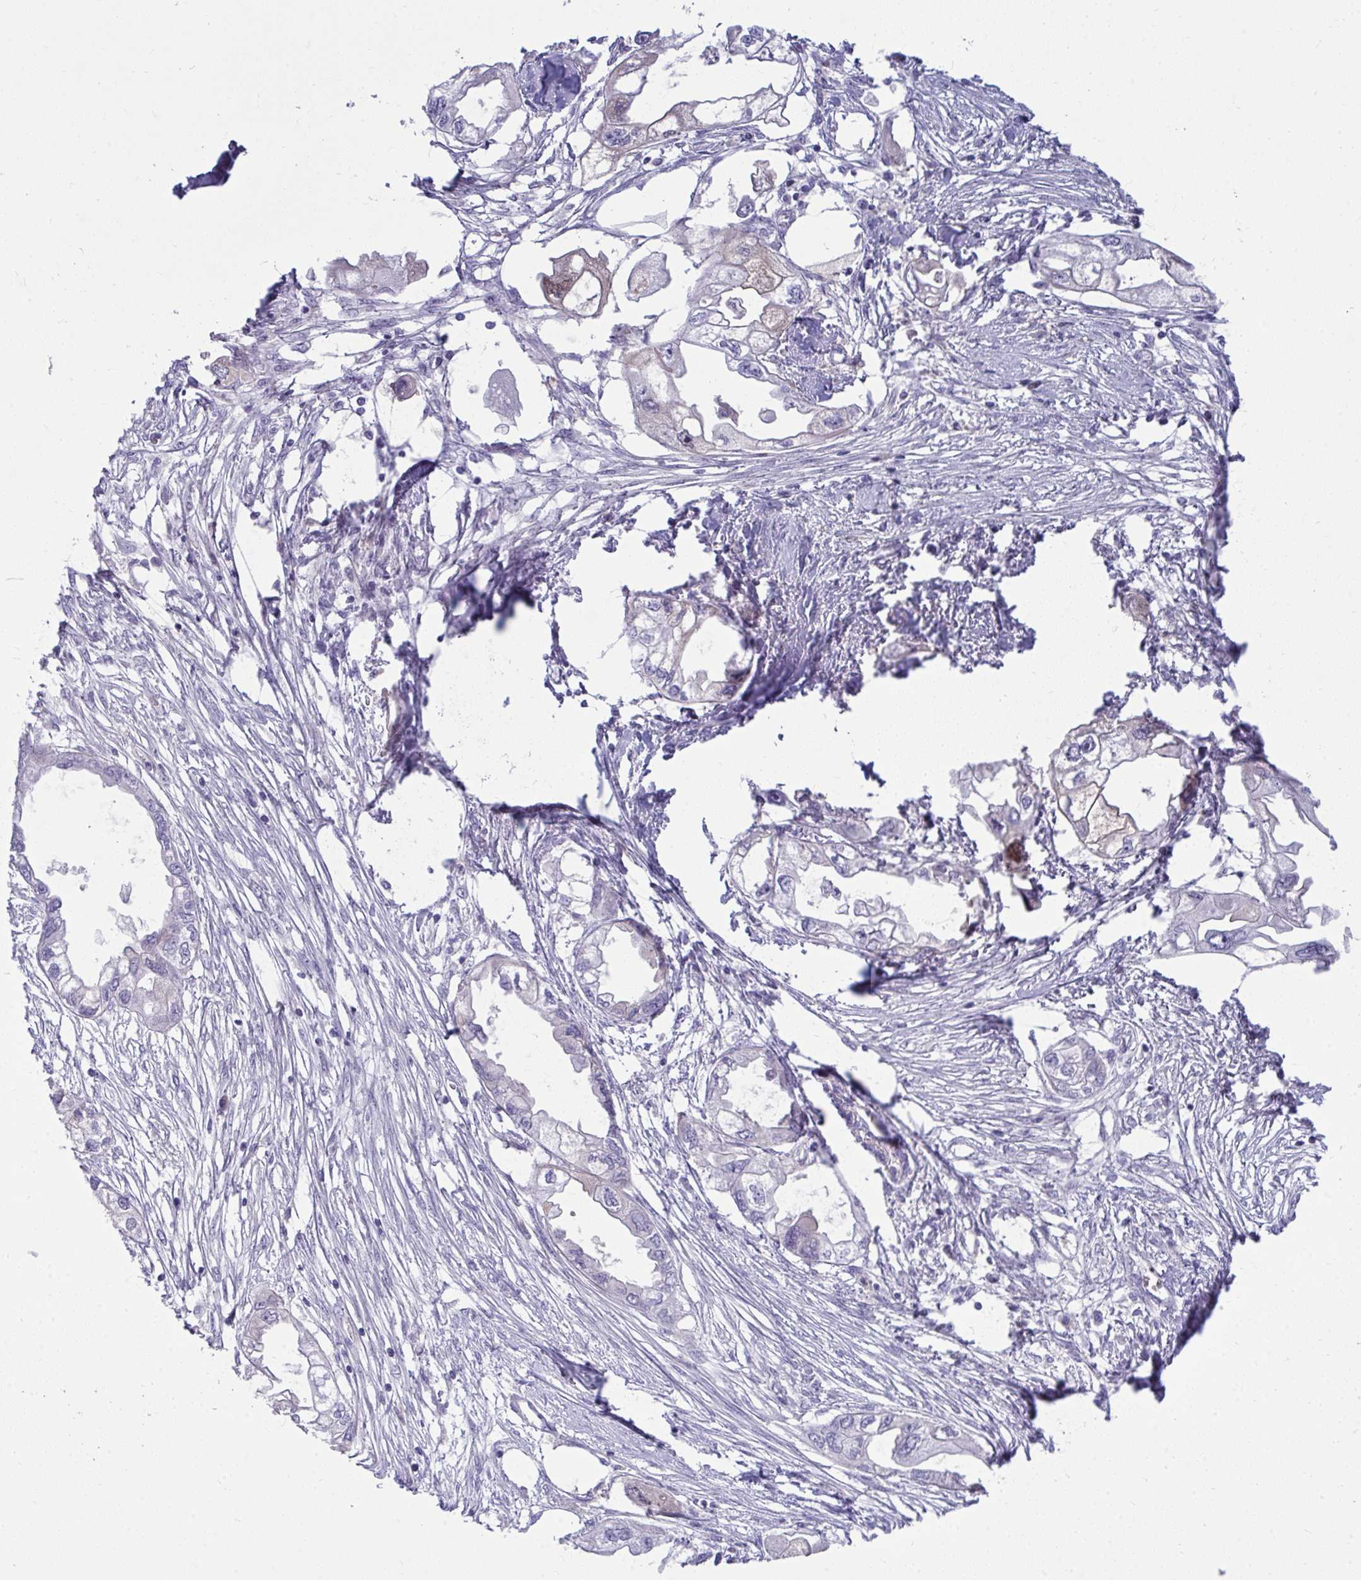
{"staining": {"intensity": "negative", "quantity": "none", "location": "none"}, "tissue": "endometrial cancer", "cell_type": "Tumor cells", "image_type": "cancer", "snomed": [{"axis": "morphology", "description": "Adenocarcinoma, NOS"}, {"axis": "morphology", "description": "Adenocarcinoma, metastatic, NOS"}, {"axis": "topography", "description": "Adipose tissue"}, {"axis": "topography", "description": "Endometrium"}], "caption": "Tumor cells are negative for protein expression in human endometrial metastatic adenocarcinoma.", "gene": "PIGZ", "patient": {"sex": "female", "age": 67}}